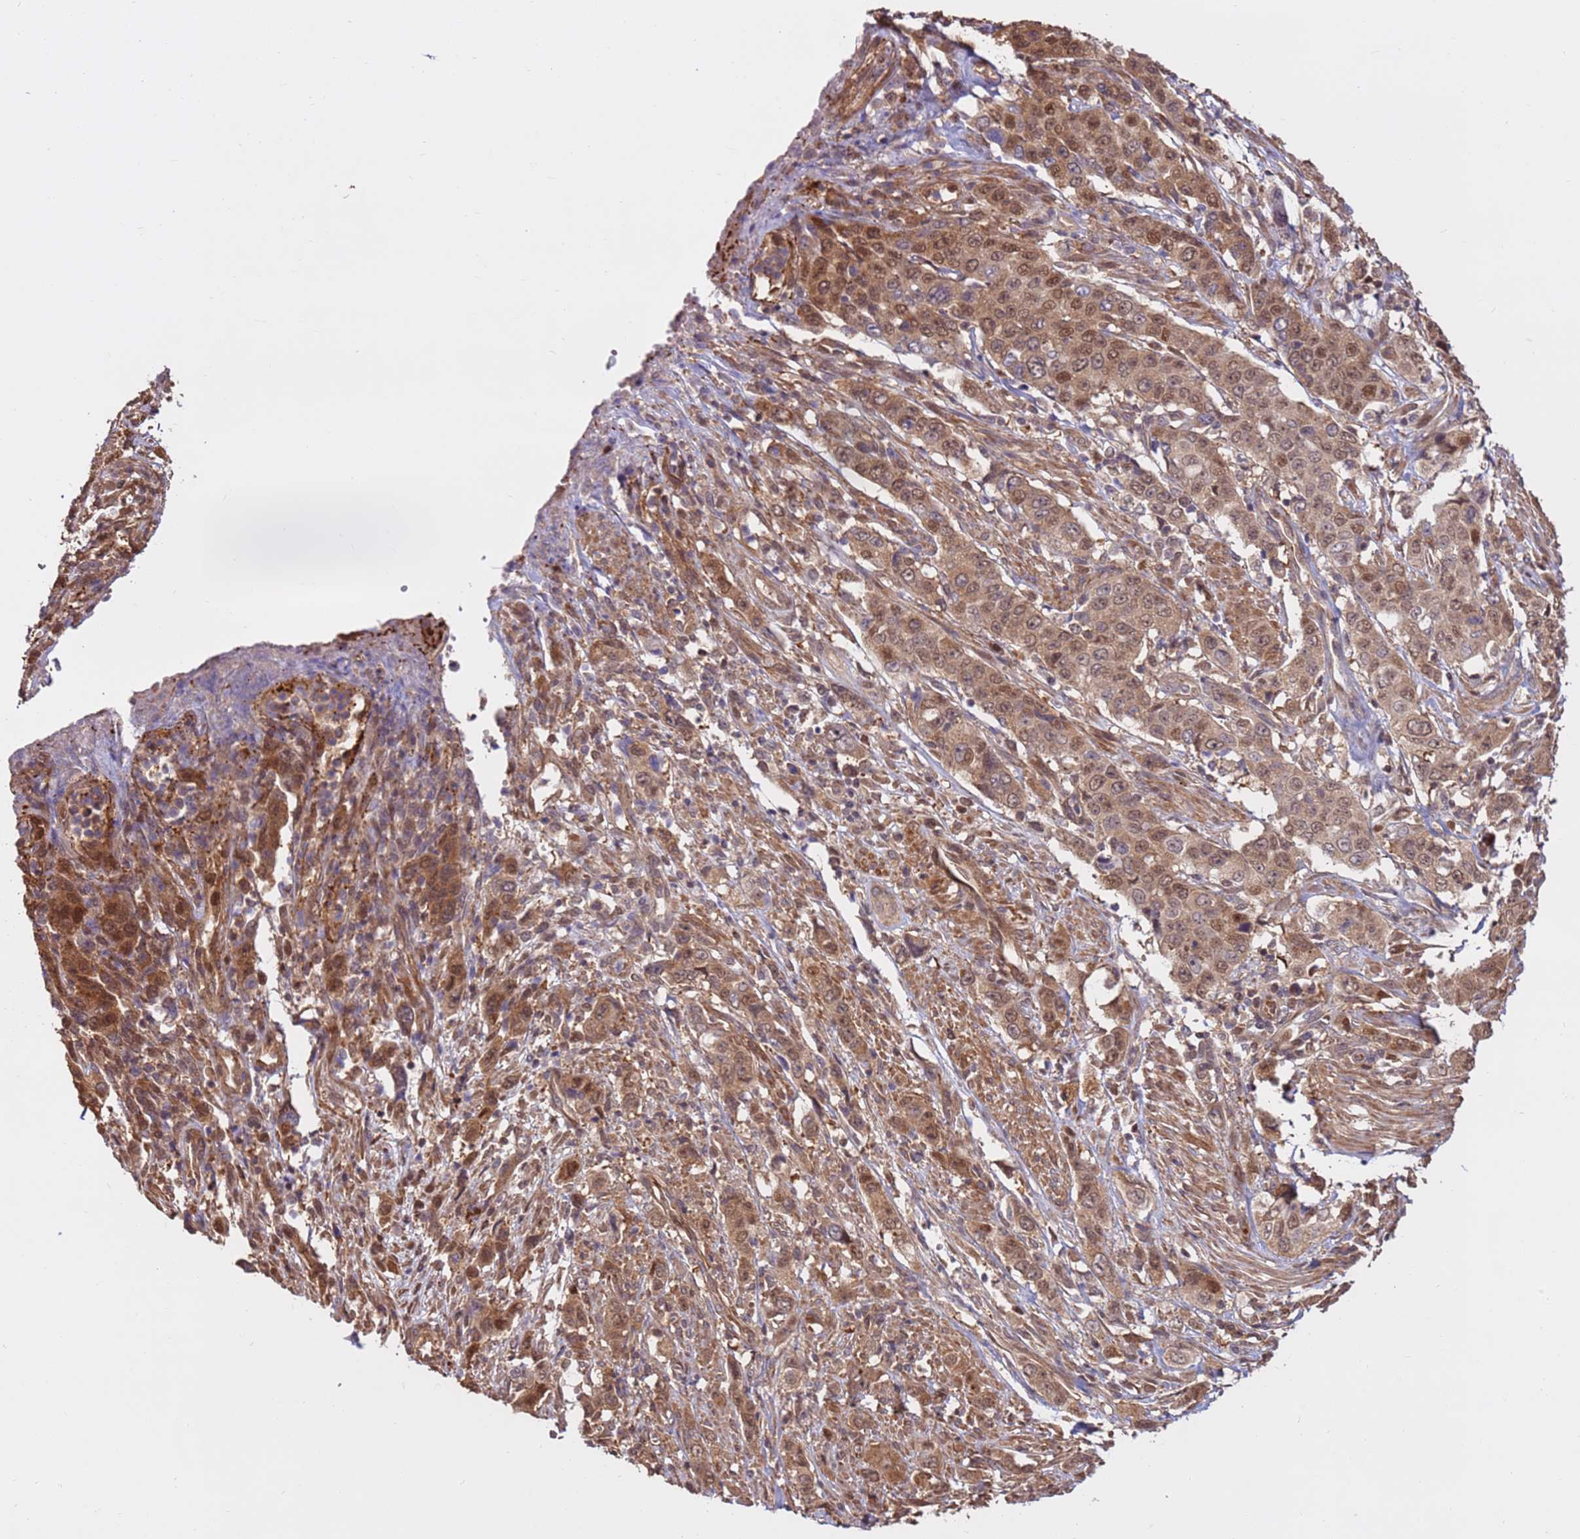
{"staining": {"intensity": "moderate", "quantity": ">75%", "location": "cytoplasmic/membranous,nuclear"}, "tissue": "stomach cancer", "cell_type": "Tumor cells", "image_type": "cancer", "snomed": [{"axis": "morphology", "description": "Adenocarcinoma, NOS"}, {"axis": "topography", "description": "Stomach, upper"}], "caption": "Moderate cytoplasmic/membranous and nuclear staining is present in approximately >75% of tumor cells in stomach cancer.", "gene": "CCDC112", "patient": {"sex": "male", "age": 62}}